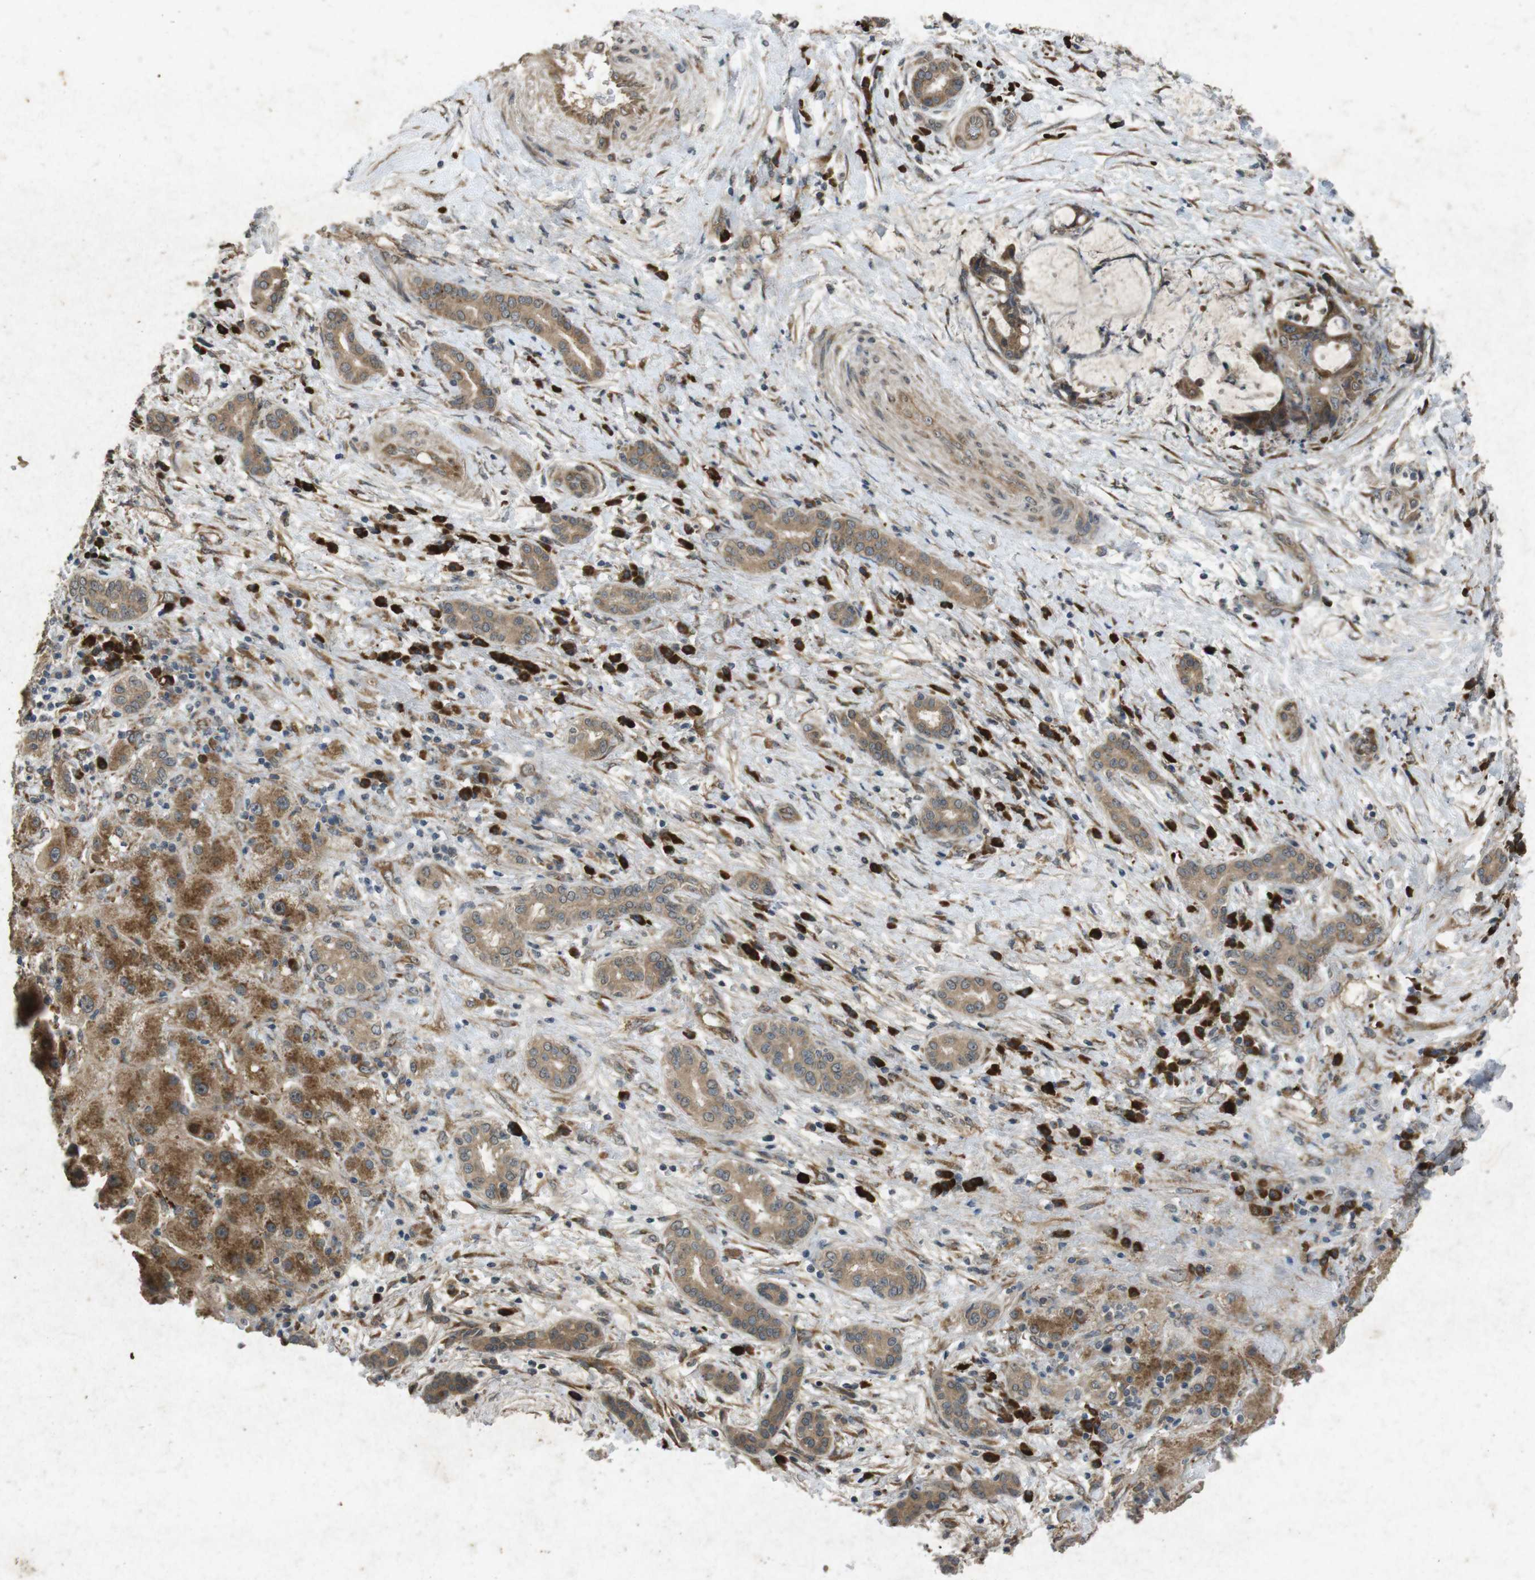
{"staining": {"intensity": "moderate", "quantity": ">75%", "location": "cytoplasmic/membranous"}, "tissue": "liver cancer", "cell_type": "Tumor cells", "image_type": "cancer", "snomed": [{"axis": "morphology", "description": "Cholangiocarcinoma"}, {"axis": "topography", "description": "Liver"}], "caption": "Tumor cells demonstrate moderate cytoplasmic/membranous expression in about >75% of cells in liver cholangiocarcinoma.", "gene": "FLCN", "patient": {"sex": "female", "age": 73}}